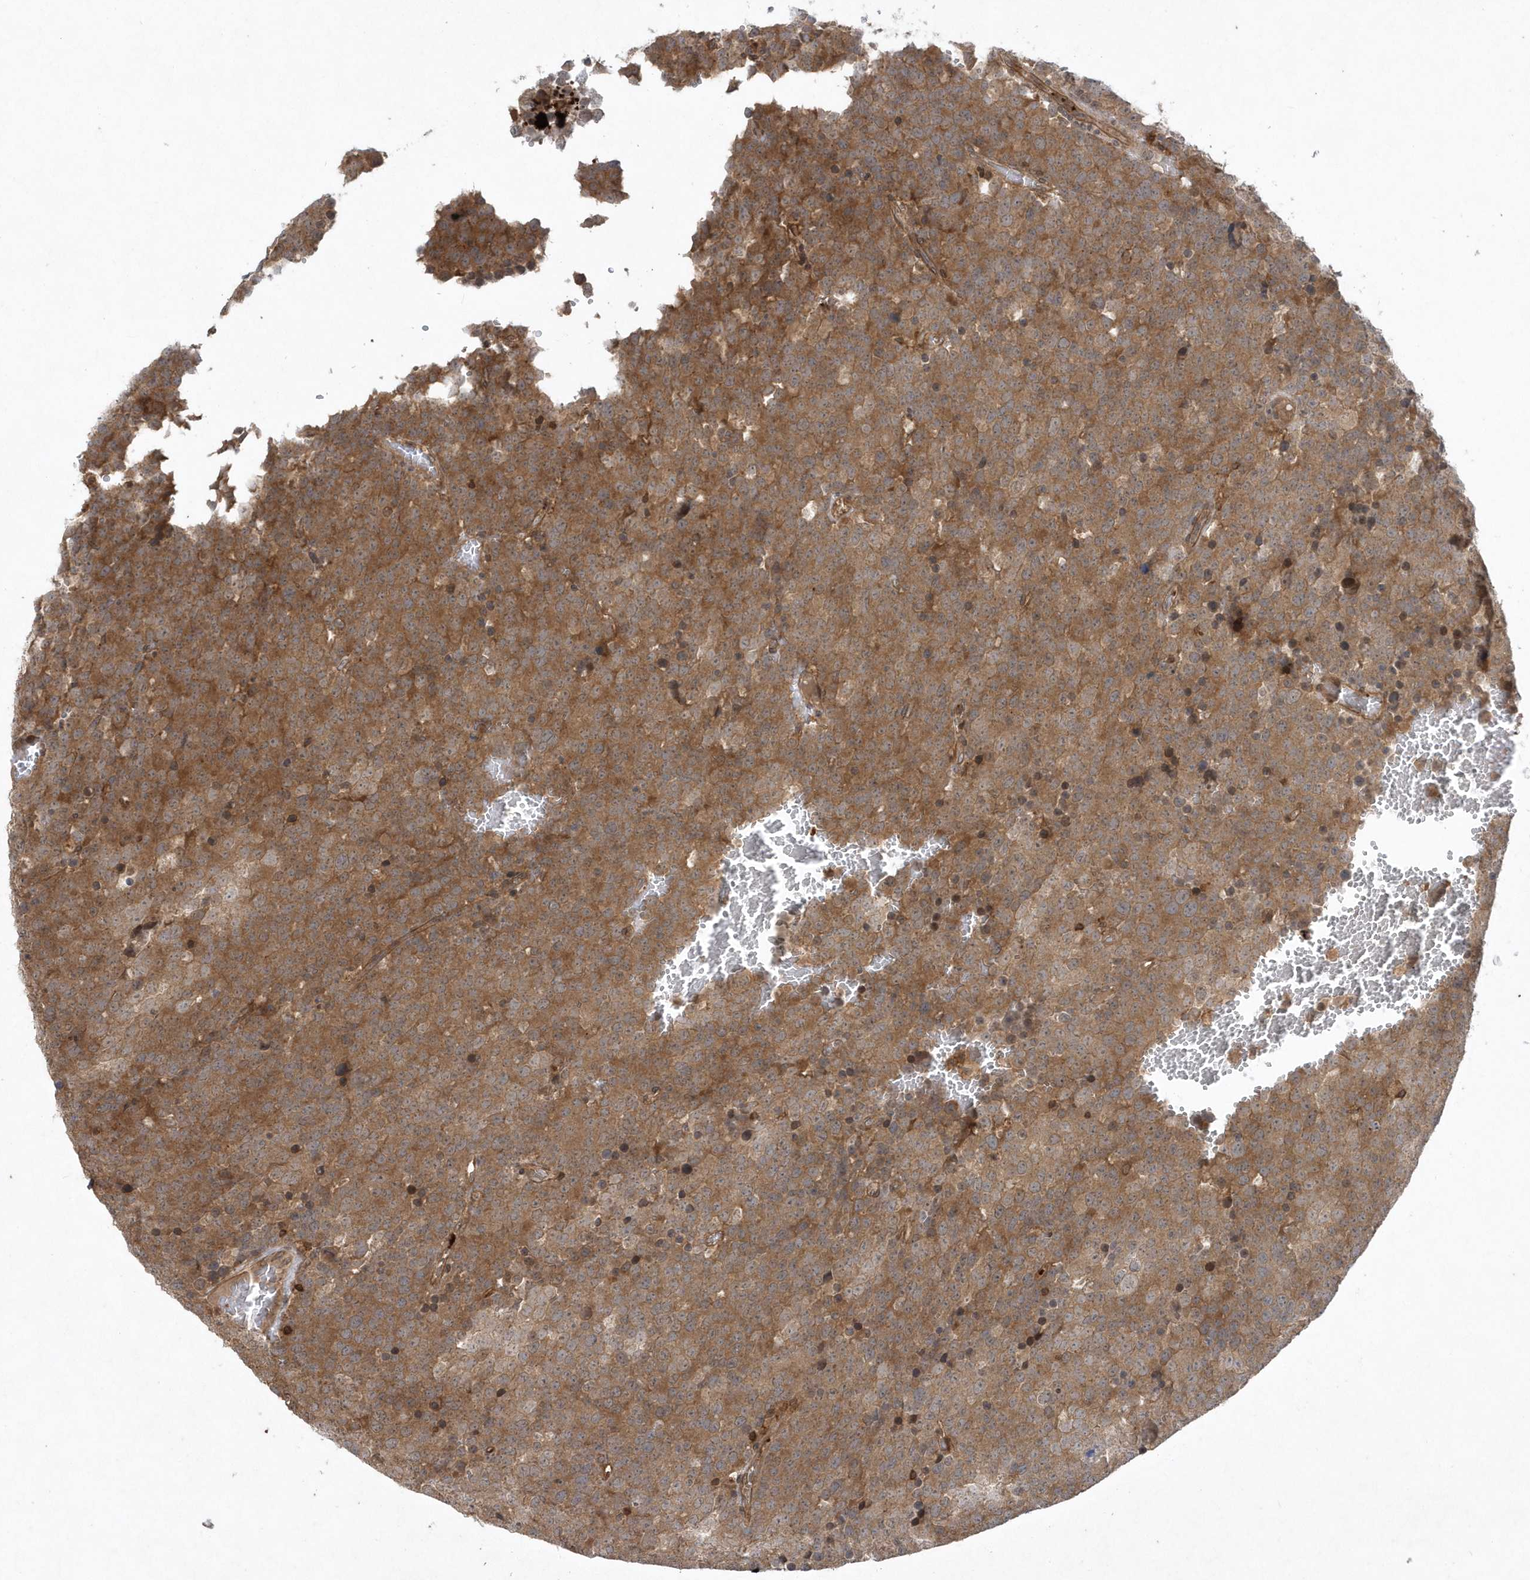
{"staining": {"intensity": "moderate", "quantity": ">75%", "location": "cytoplasmic/membranous"}, "tissue": "testis cancer", "cell_type": "Tumor cells", "image_type": "cancer", "snomed": [{"axis": "morphology", "description": "Seminoma, NOS"}, {"axis": "topography", "description": "Testis"}], "caption": "Immunohistochemistry histopathology image of testis cancer (seminoma) stained for a protein (brown), which exhibits medium levels of moderate cytoplasmic/membranous expression in about >75% of tumor cells.", "gene": "ACYP1", "patient": {"sex": "male", "age": 71}}